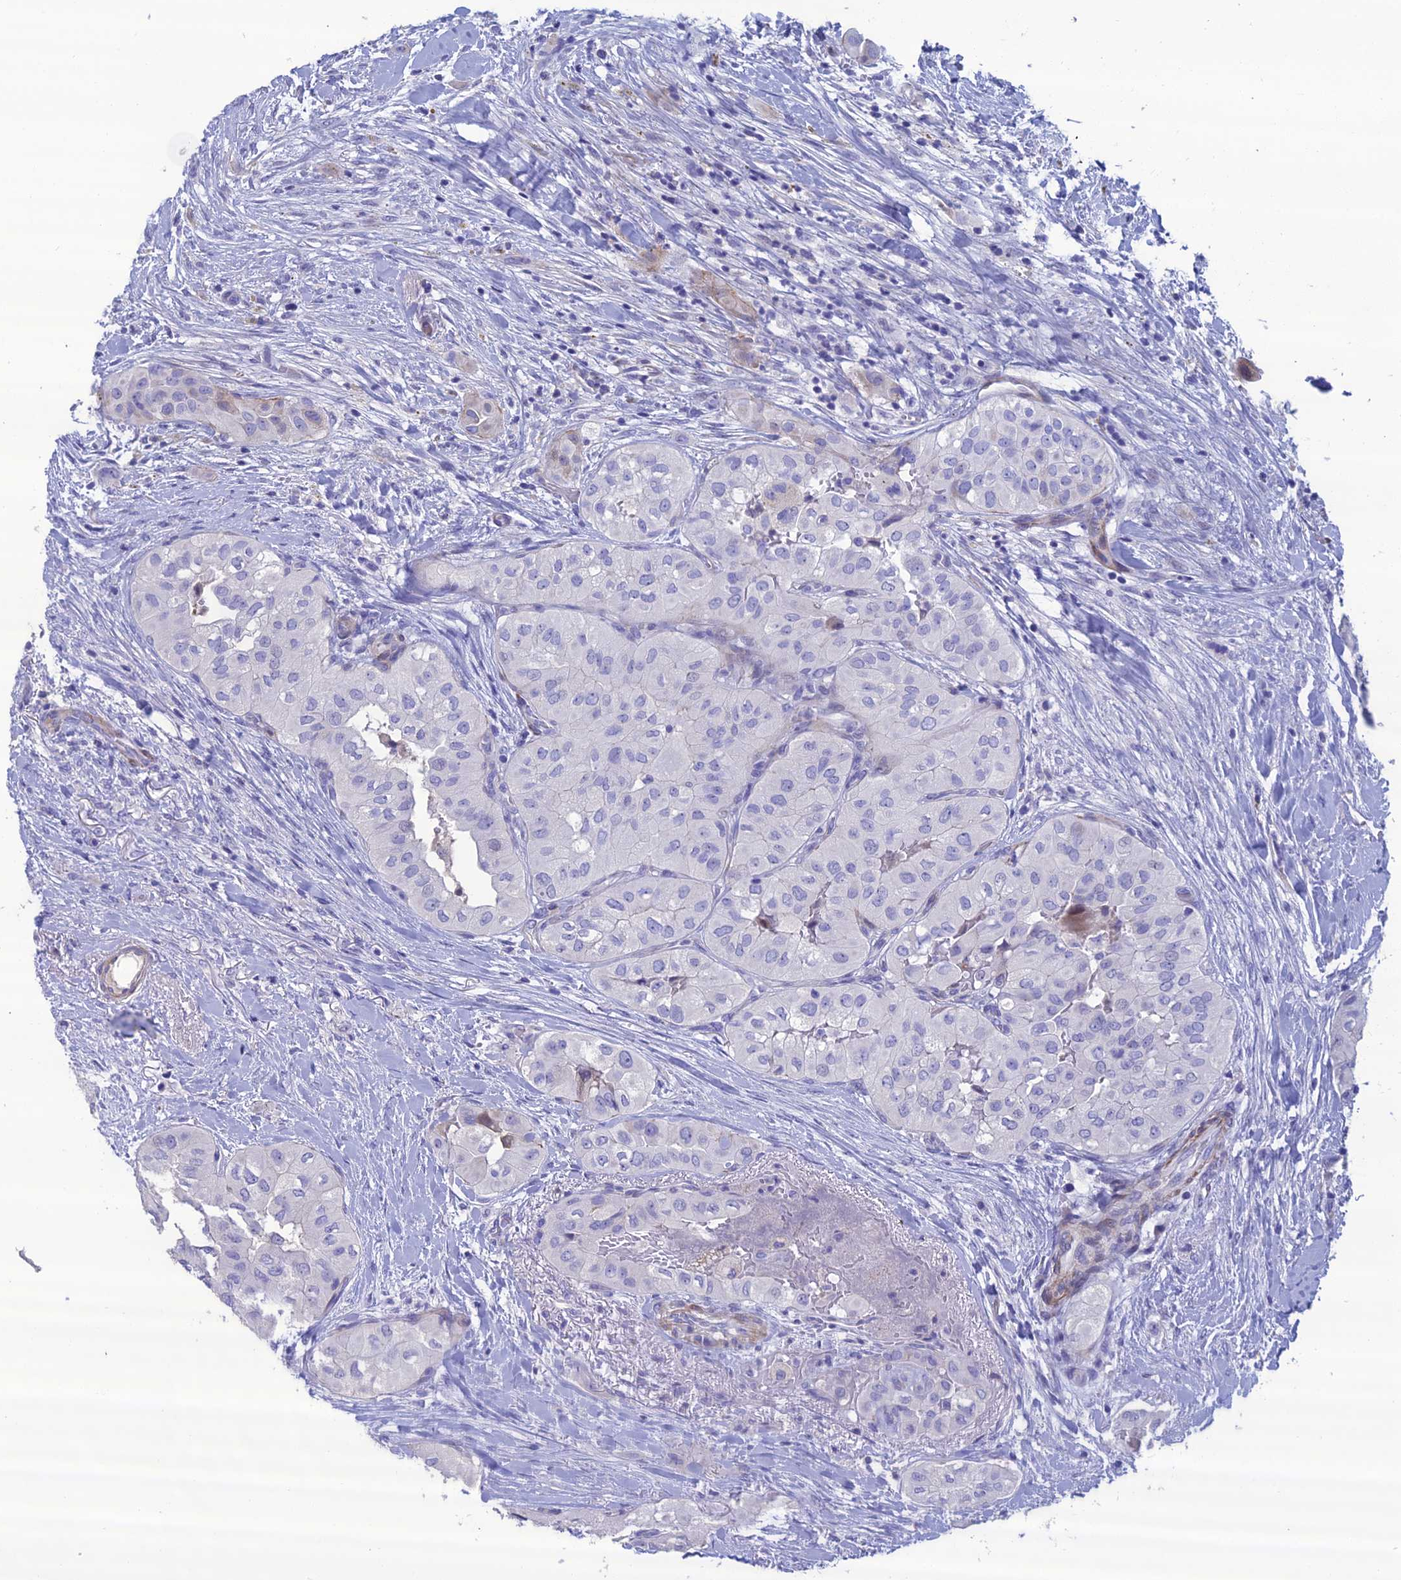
{"staining": {"intensity": "negative", "quantity": "none", "location": "none"}, "tissue": "head and neck cancer", "cell_type": "Tumor cells", "image_type": "cancer", "snomed": [{"axis": "morphology", "description": "Adenocarcinoma, NOS"}, {"axis": "topography", "description": "Head-Neck"}], "caption": "High power microscopy image of an immunohistochemistry (IHC) image of head and neck cancer, revealing no significant expression in tumor cells.", "gene": "OR56B1", "patient": {"sex": "male", "age": 66}}